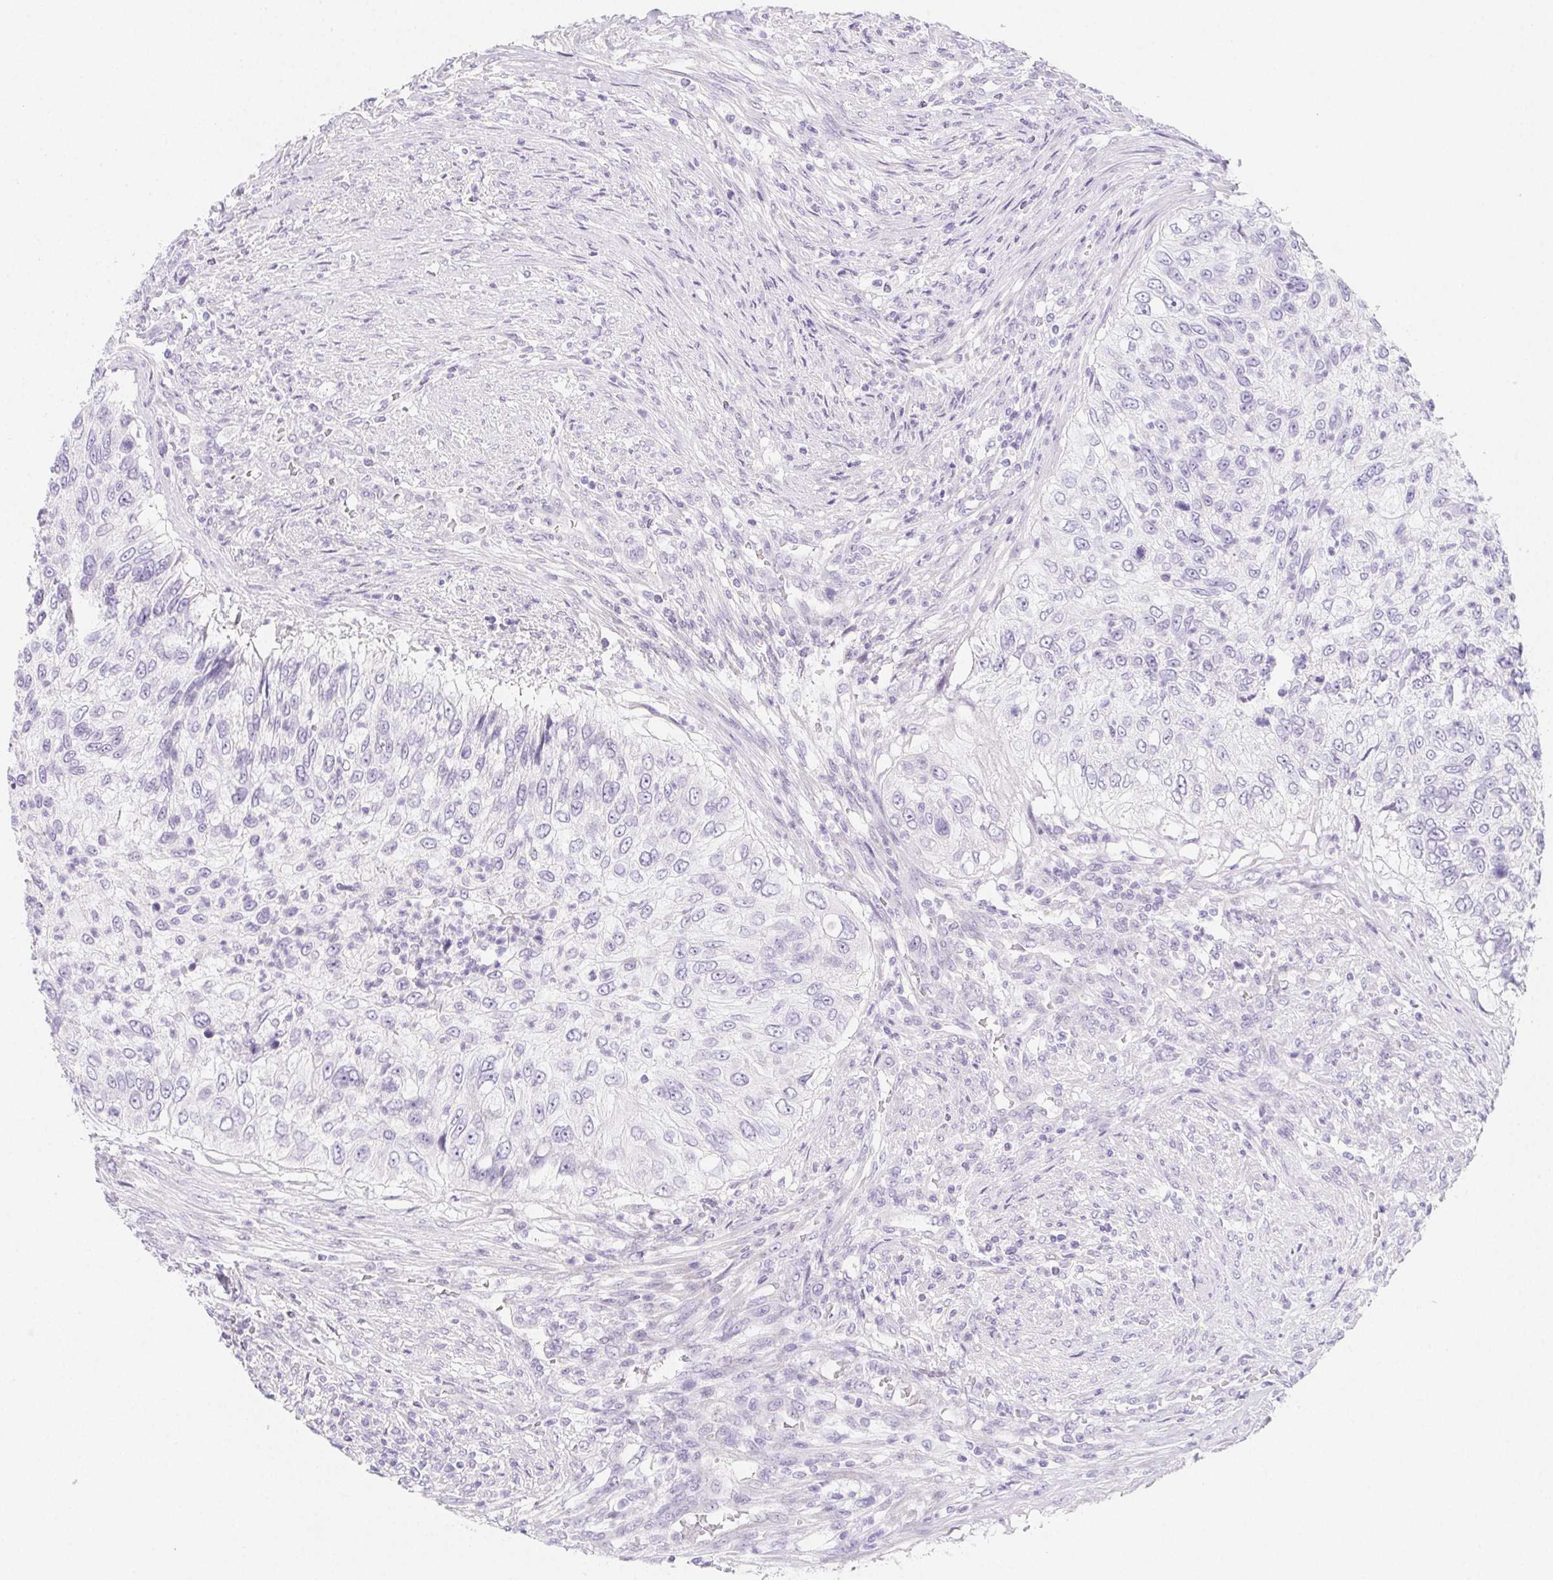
{"staining": {"intensity": "negative", "quantity": "none", "location": "none"}, "tissue": "urothelial cancer", "cell_type": "Tumor cells", "image_type": "cancer", "snomed": [{"axis": "morphology", "description": "Urothelial carcinoma, High grade"}, {"axis": "topography", "description": "Urinary bladder"}], "caption": "Photomicrograph shows no significant protein staining in tumor cells of high-grade urothelial carcinoma.", "gene": "ZBBX", "patient": {"sex": "female", "age": 60}}